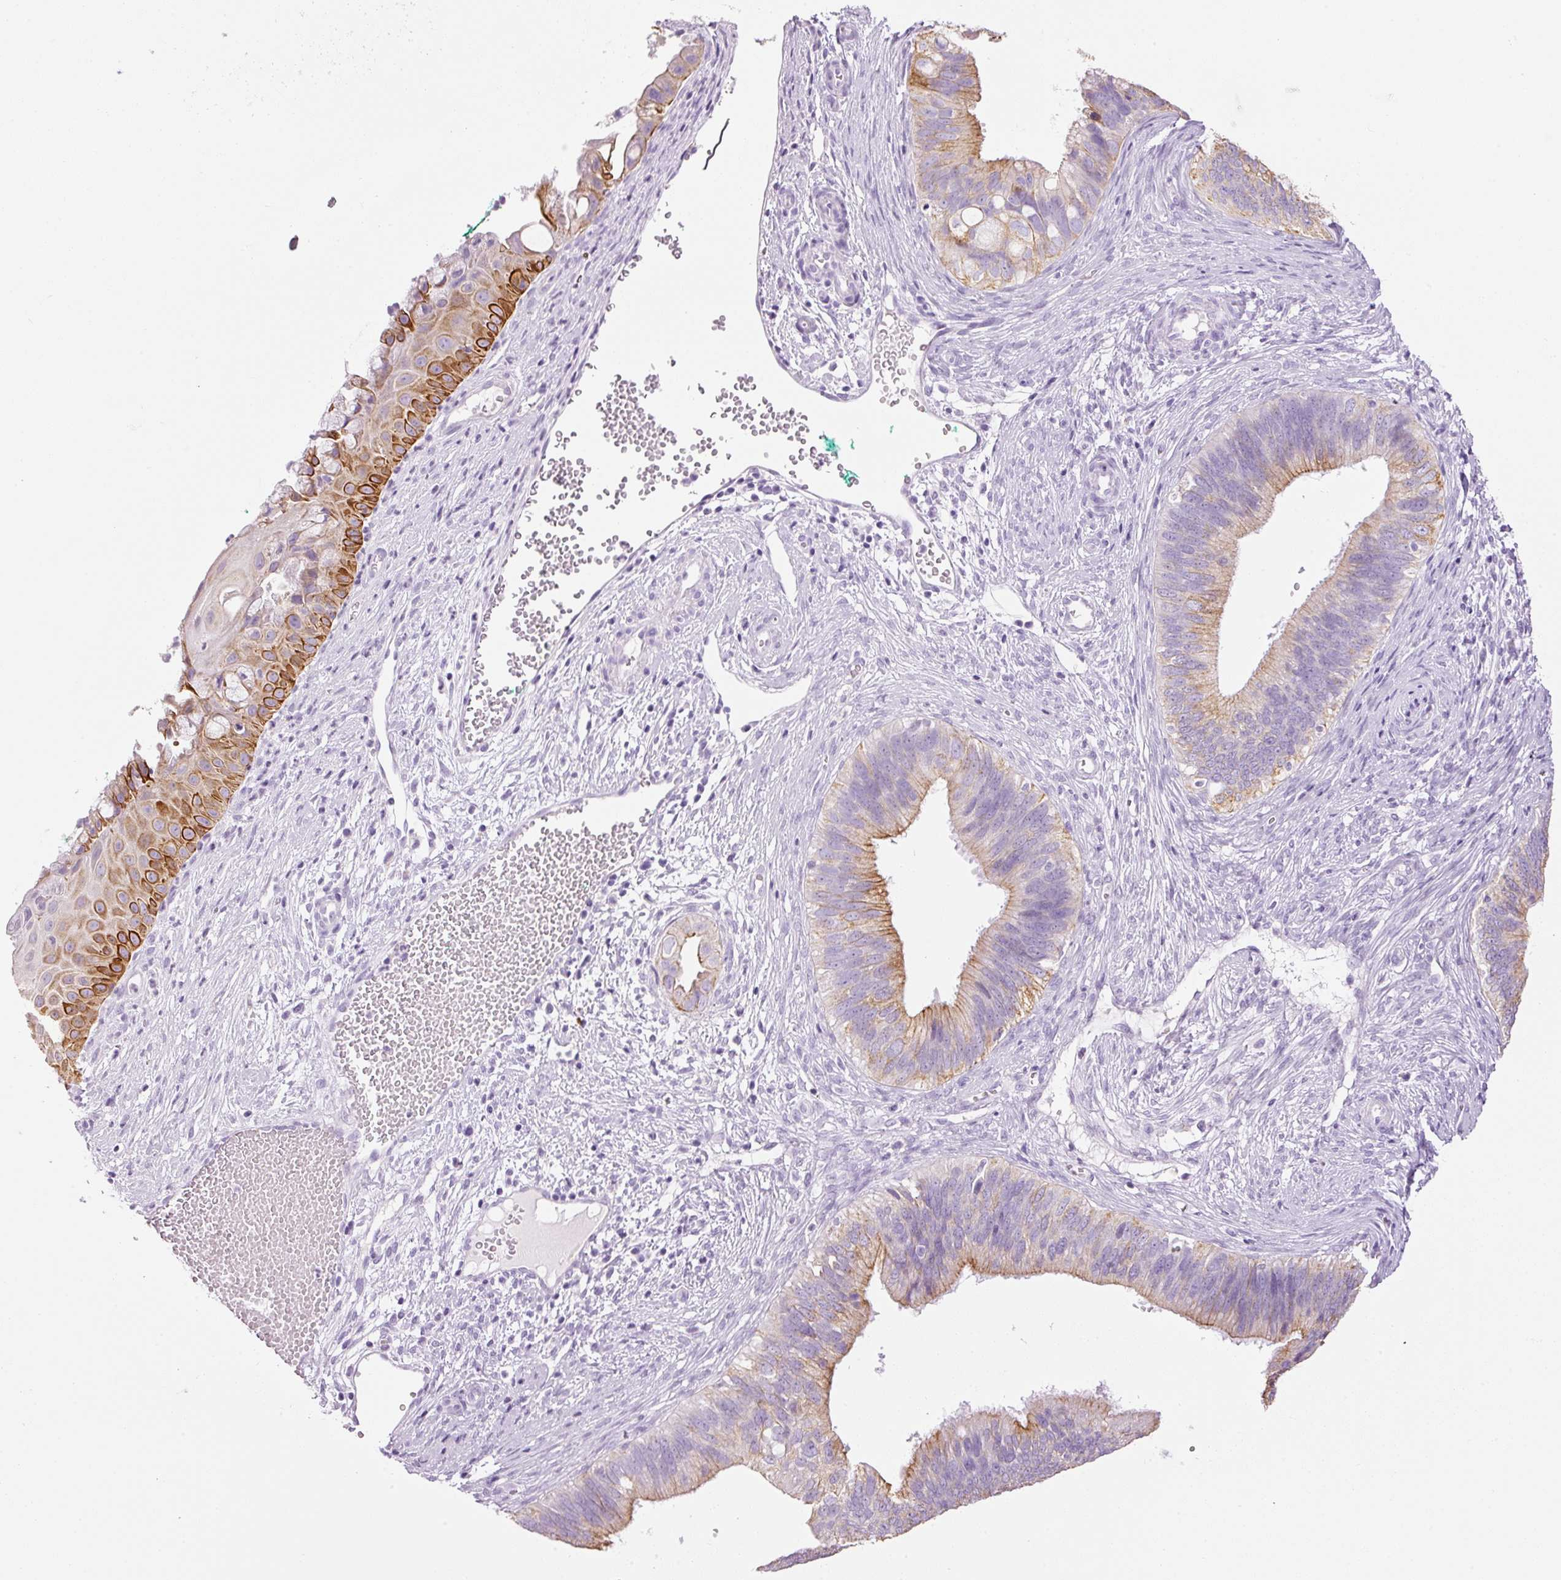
{"staining": {"intensity": "moderate", "quantity": "25%-75%", "location": "cytoplasmic/membranous"}, "tissue": "cervical cancer", "cell_type": "Tumor cells", "image_type": "cancer", "snomed": [{"axis": "morphology", "description": "Adenocarcinoma, NOS"}, {"axis": "topography", "description": "Cervix"}], "caption": "Immunohistochemical staining of human cervical adenocarcinoma demonstrates medium levels of moderate cytoplasmic/membranous positivity in approximately 25%-75% of tumor cells. (IHC, brightfield microscopy, high magnification).", "gene": "CARD16", "patient": {"sex": "female", "age": 42}}